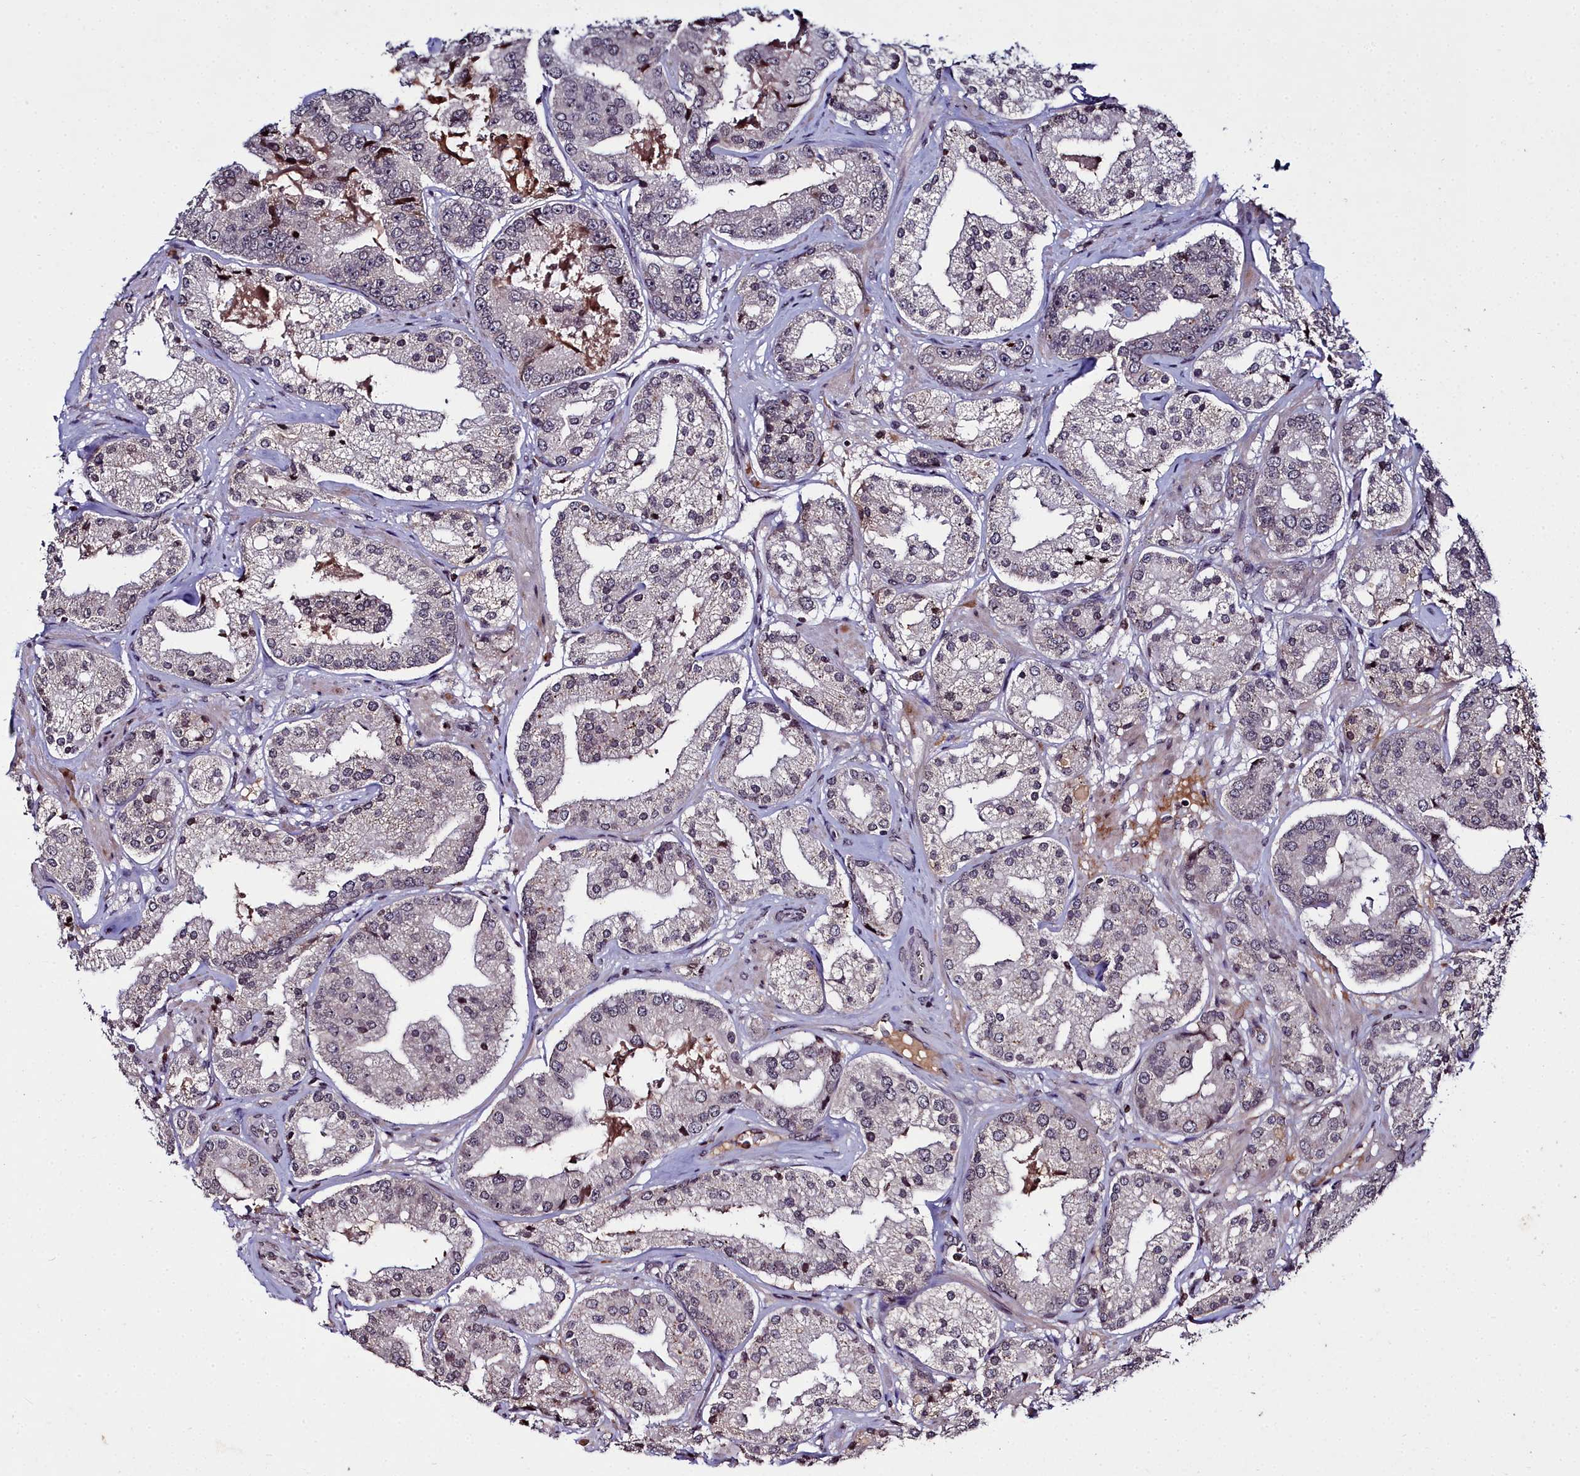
{"staining": {"intensity": "negative", "quantity": "none", "location": "none"}, "tissue": "prostate cancer", "cell_type": "Tumor cells", "image_type": "cancer", "snomed": [{"axis": "morphology", "description": "Adenocarcinoma, High grade"}, {"axis": "topography", "description": "Prostate"}], "caption": "Immunohistochemistry photomicrograph of prostate cancer stained for a protein (brown), which reveals no staining in tumor cells.", "gene": "FZD4", "patient": {"sex": "male", "age": 63}}